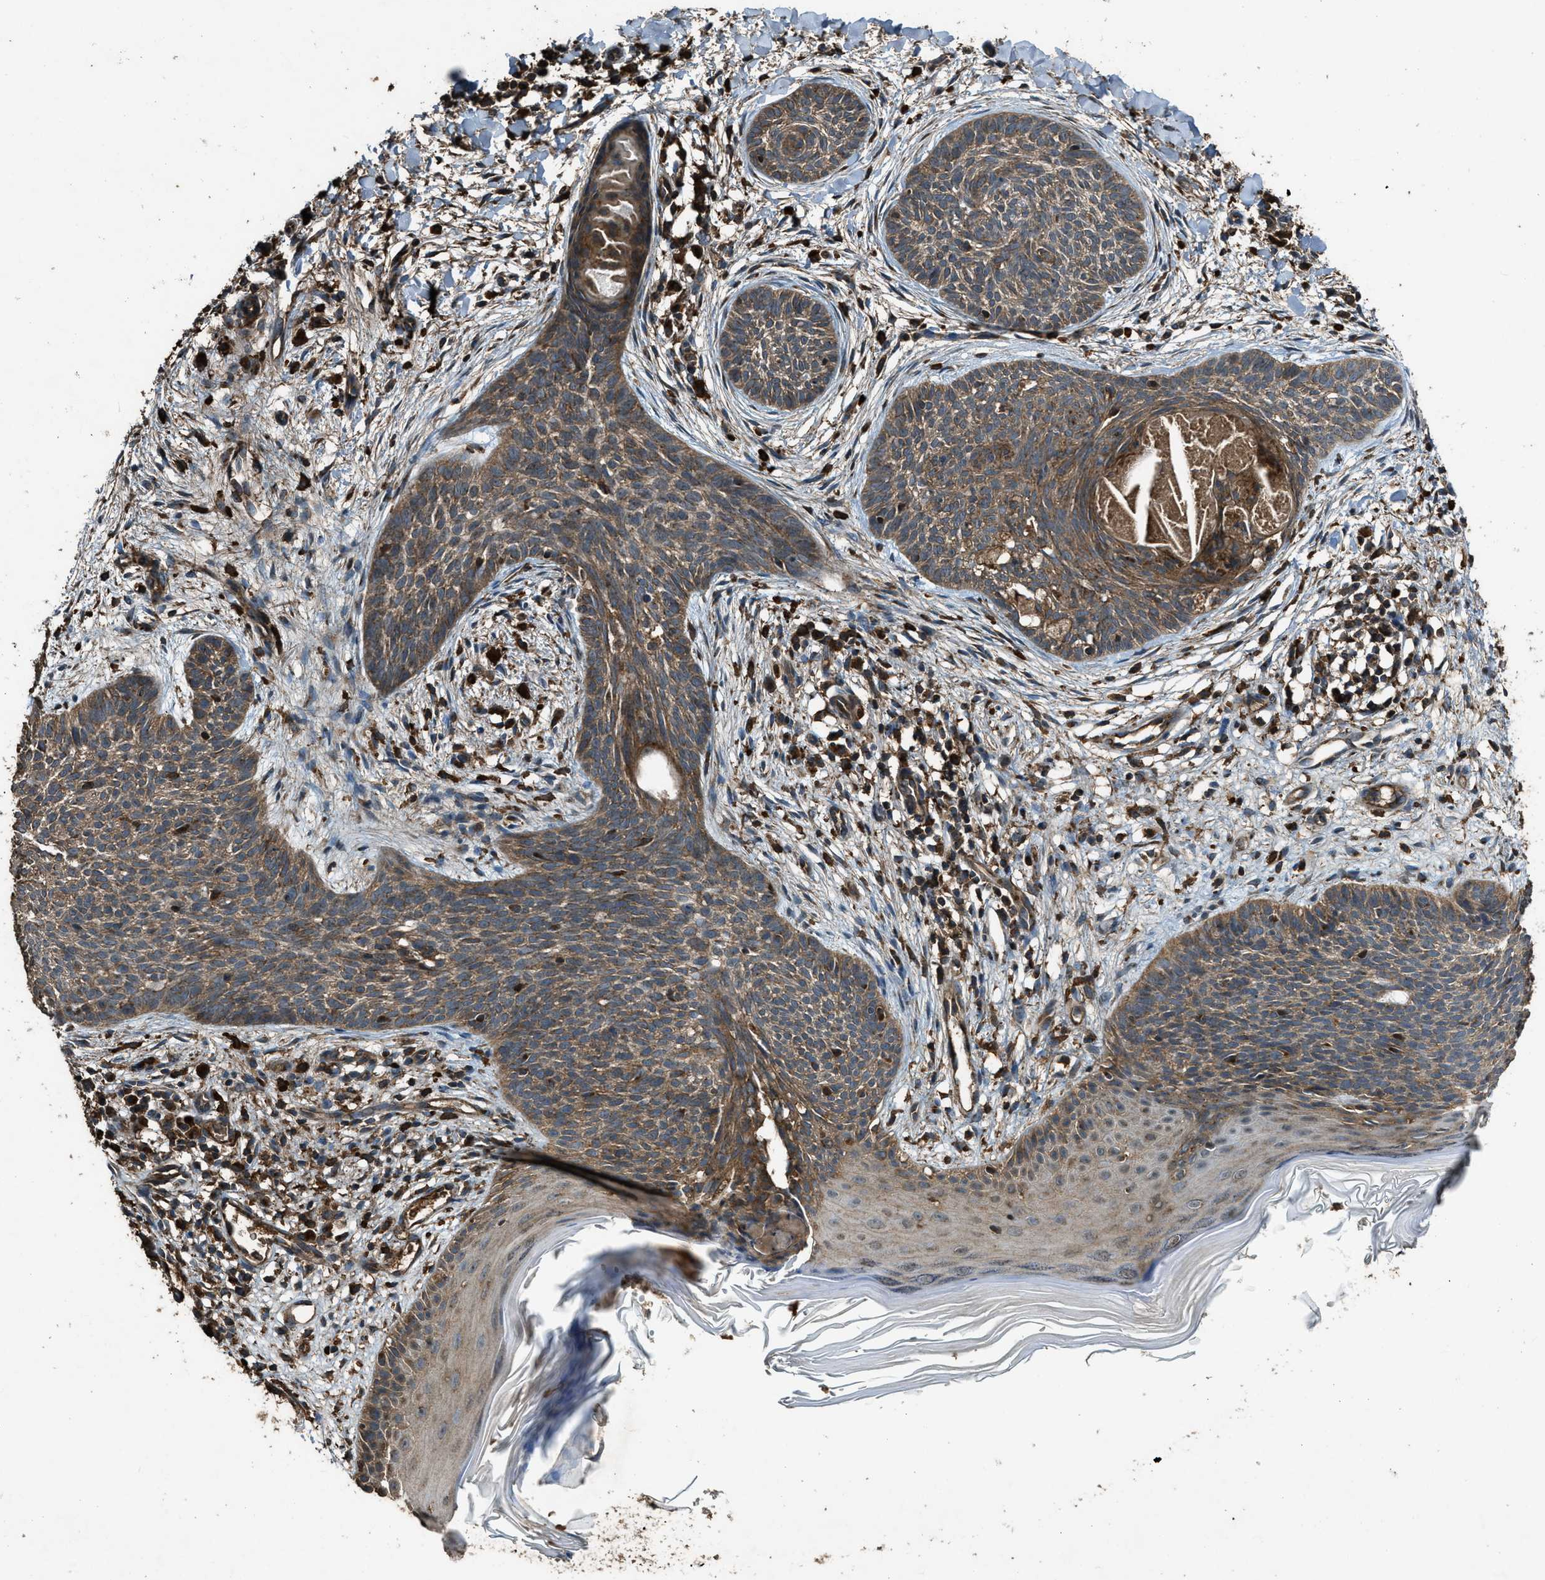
{"staining": {"intensity": "moderate", "quantity": ">75%", "location": "cytoplasmic/membranous"}, "tissue": "skin cancer", "cell_type": "Tumor cells", "image_type": "cancer", "snomed": [{"axis": "morphology", "description": "Basal cell carcinoma"}, {"axis": "topography", "description": "Skin"}], "caption": "Human basal cell carcinoma (skin) stained with a brown dye demonstrates moderate cytoplasmic/membranous positive staining in approximately >75% of tumor cells.", "gene": "MAP3K8", "patient": {"sex": "female", "age": 59}}